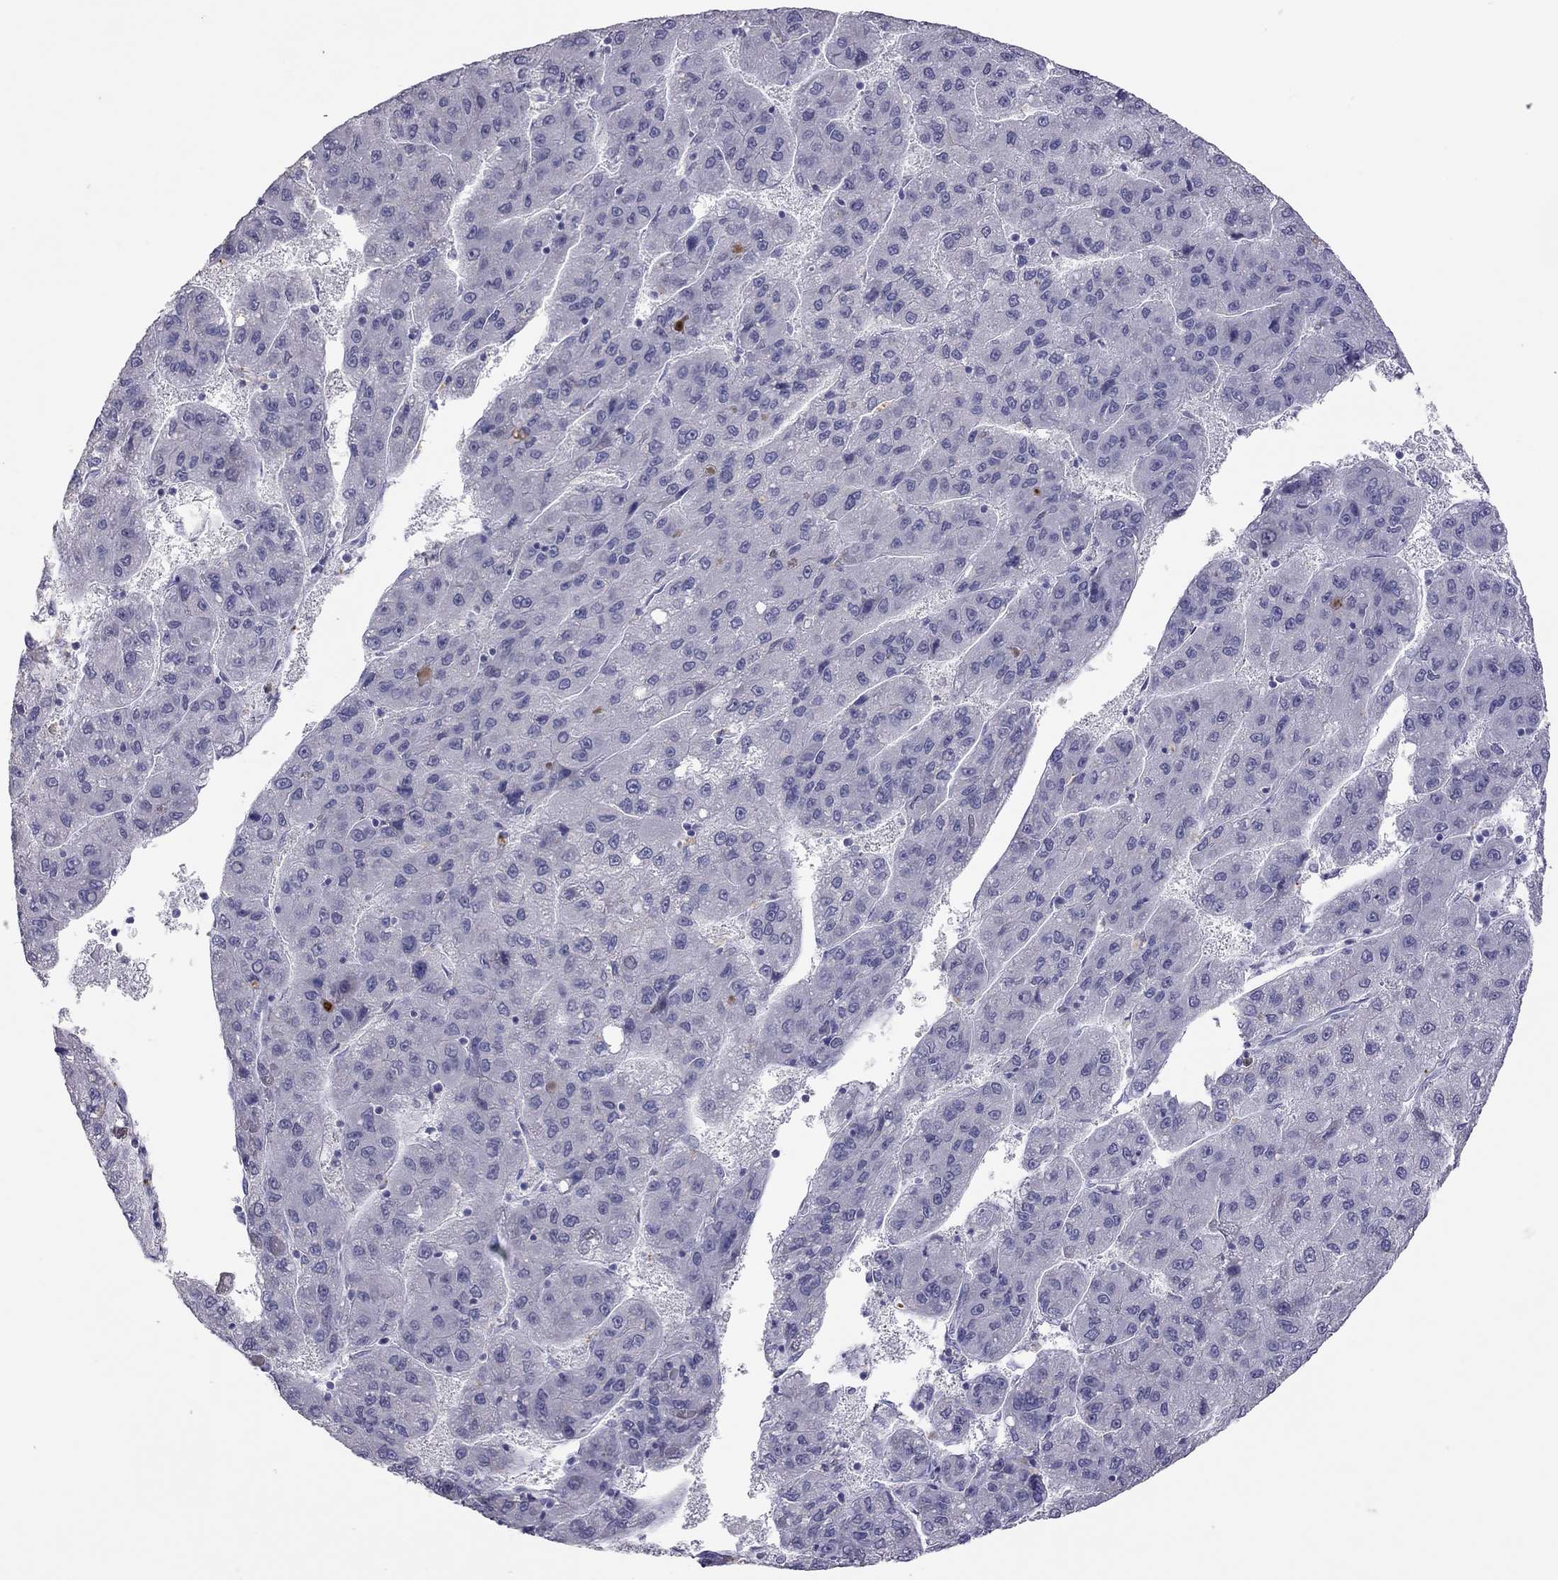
{"staining": {"intensity": "negative", "quantity": "none", "location": "none"}, "tissue": "liver cancer", "cell_type": "Tumor cells", "image_type": "cancer", "snomed": [{"axis": "morphology", "description": "Carcinoma, Hepatocellular, NOS"}, {"axis": "topography", "description": "Liver"}], "caption": "IHC of human liver cancer (hepatocellular carcinoma) exhibits no staining in tumor cells.", "gene": "SLAMF1", "patient": {"sex": "female", "age": 82}}